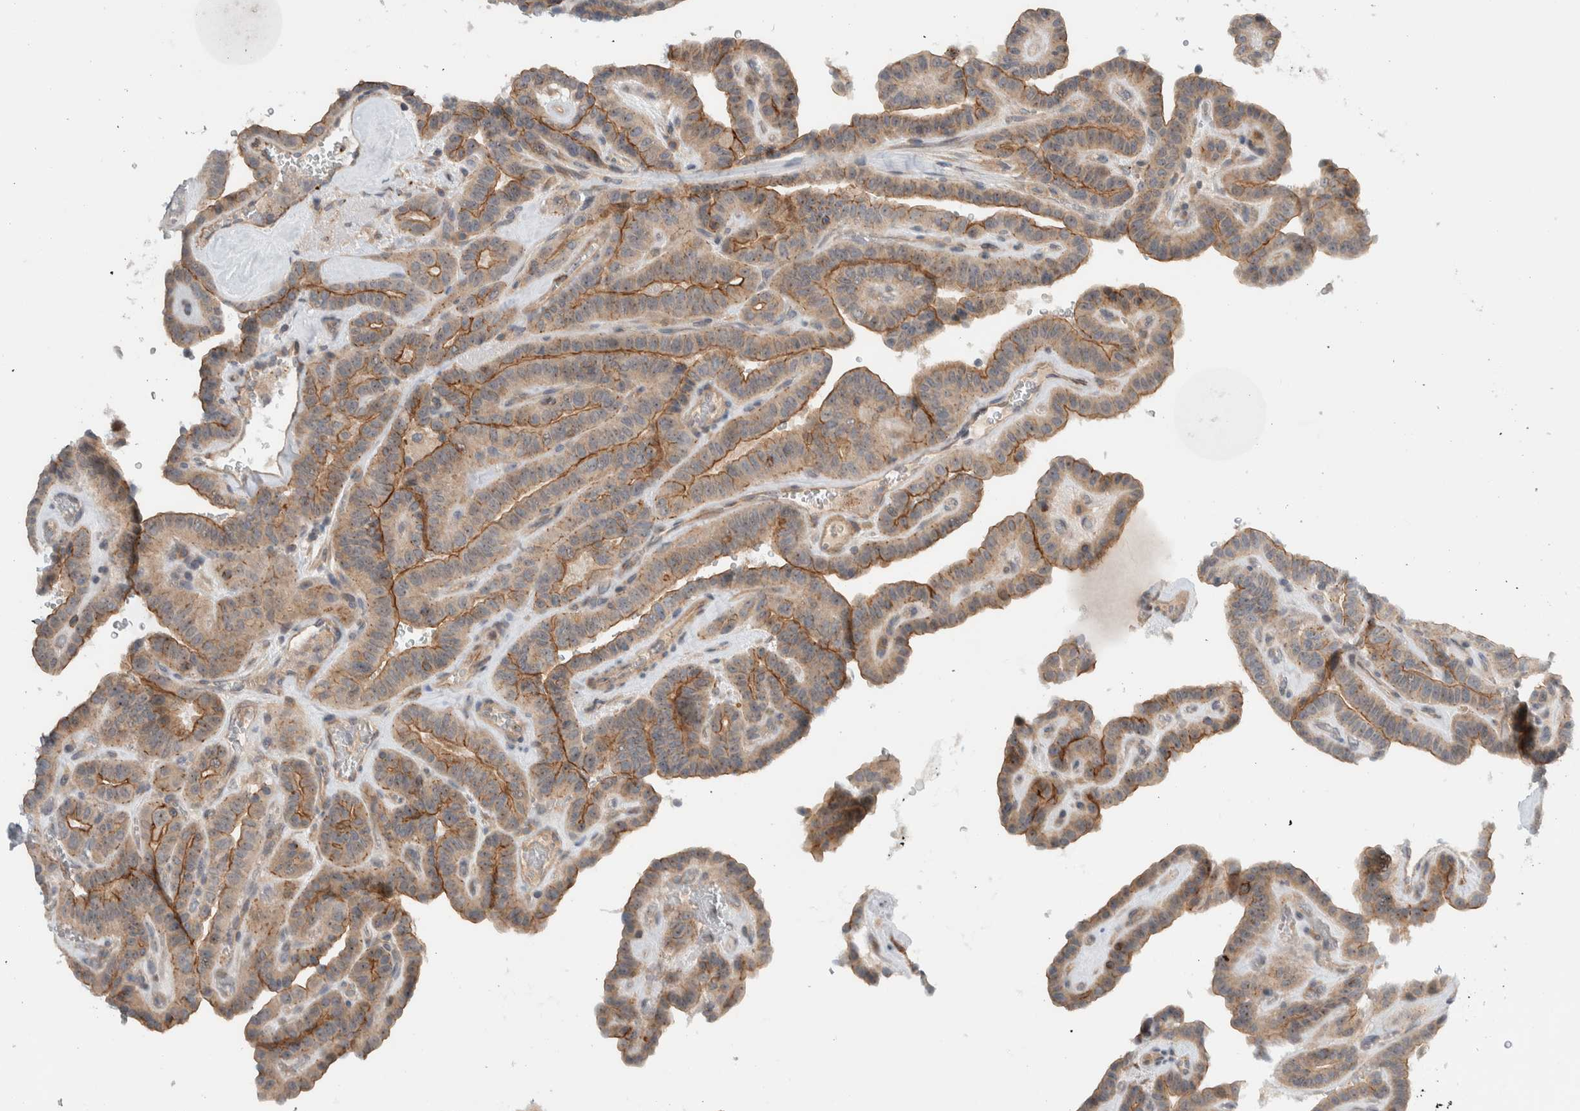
{"staining": {"intensity": "moderate", "quantity": ">75%", "location": "cytoplasmic/membranous,nuclear"}, "tissue": "thyroid cancer", "cell_type": "Tumor cells", "image_type": "cancer", "snomed": [{"axis": "morphology", "description": "Papillary adenocarcinoma, NOS"}, {"axis": "topography", "description": "Thyroid gland"}], "caption": "Human thyroid papillary adenocarcinoma stained with a protein marker displays moderate staining in tumor cells.", "gene": "MPRIP", "patient": {"sex": "male", "age": 77}}